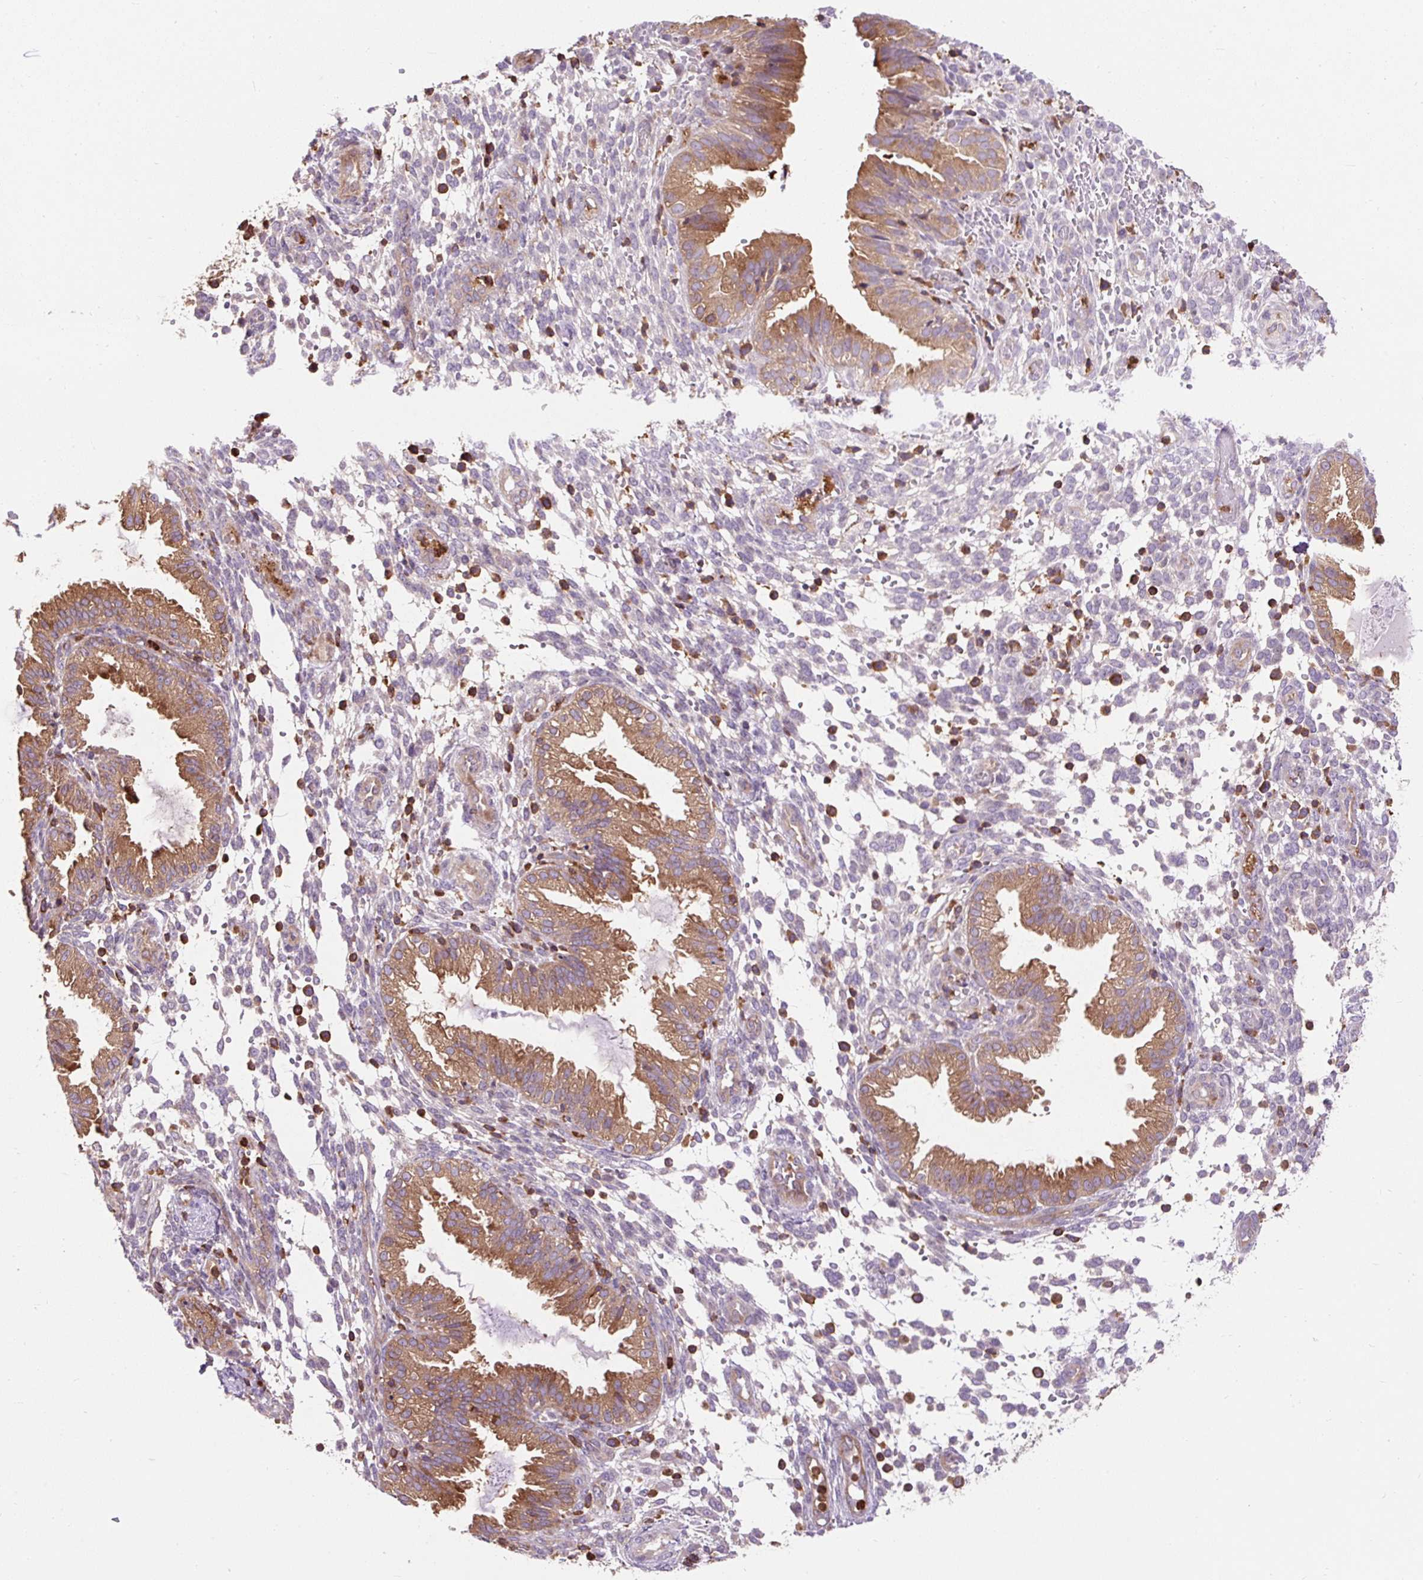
{"staining": {"intensity": "moderate", "quantity": "<25%", "location": "cytoplasmic/membranous"}, "tissue": "endometrium", "cell_type": "Cells in endometrial stroma", "image_type": "normal", "snomed": [{"axis": "morphology", "description": "Normal tissue, NOS"}, {"axis": "topography", "description": "Endometrium"}], "caption": "Immunohistochemistry (IHC) histopathology image of benign endometrium: endometrium stained using immunohistochemistry reveals low levels of moderate protein expression localized specifically in the cytoplasmic/membranous of cells in endometrial stroma, appearing as a cytoplasmic/membranous brown color.", "gene": "CISD3", "patient": {"sex": "female", "age": 33}}